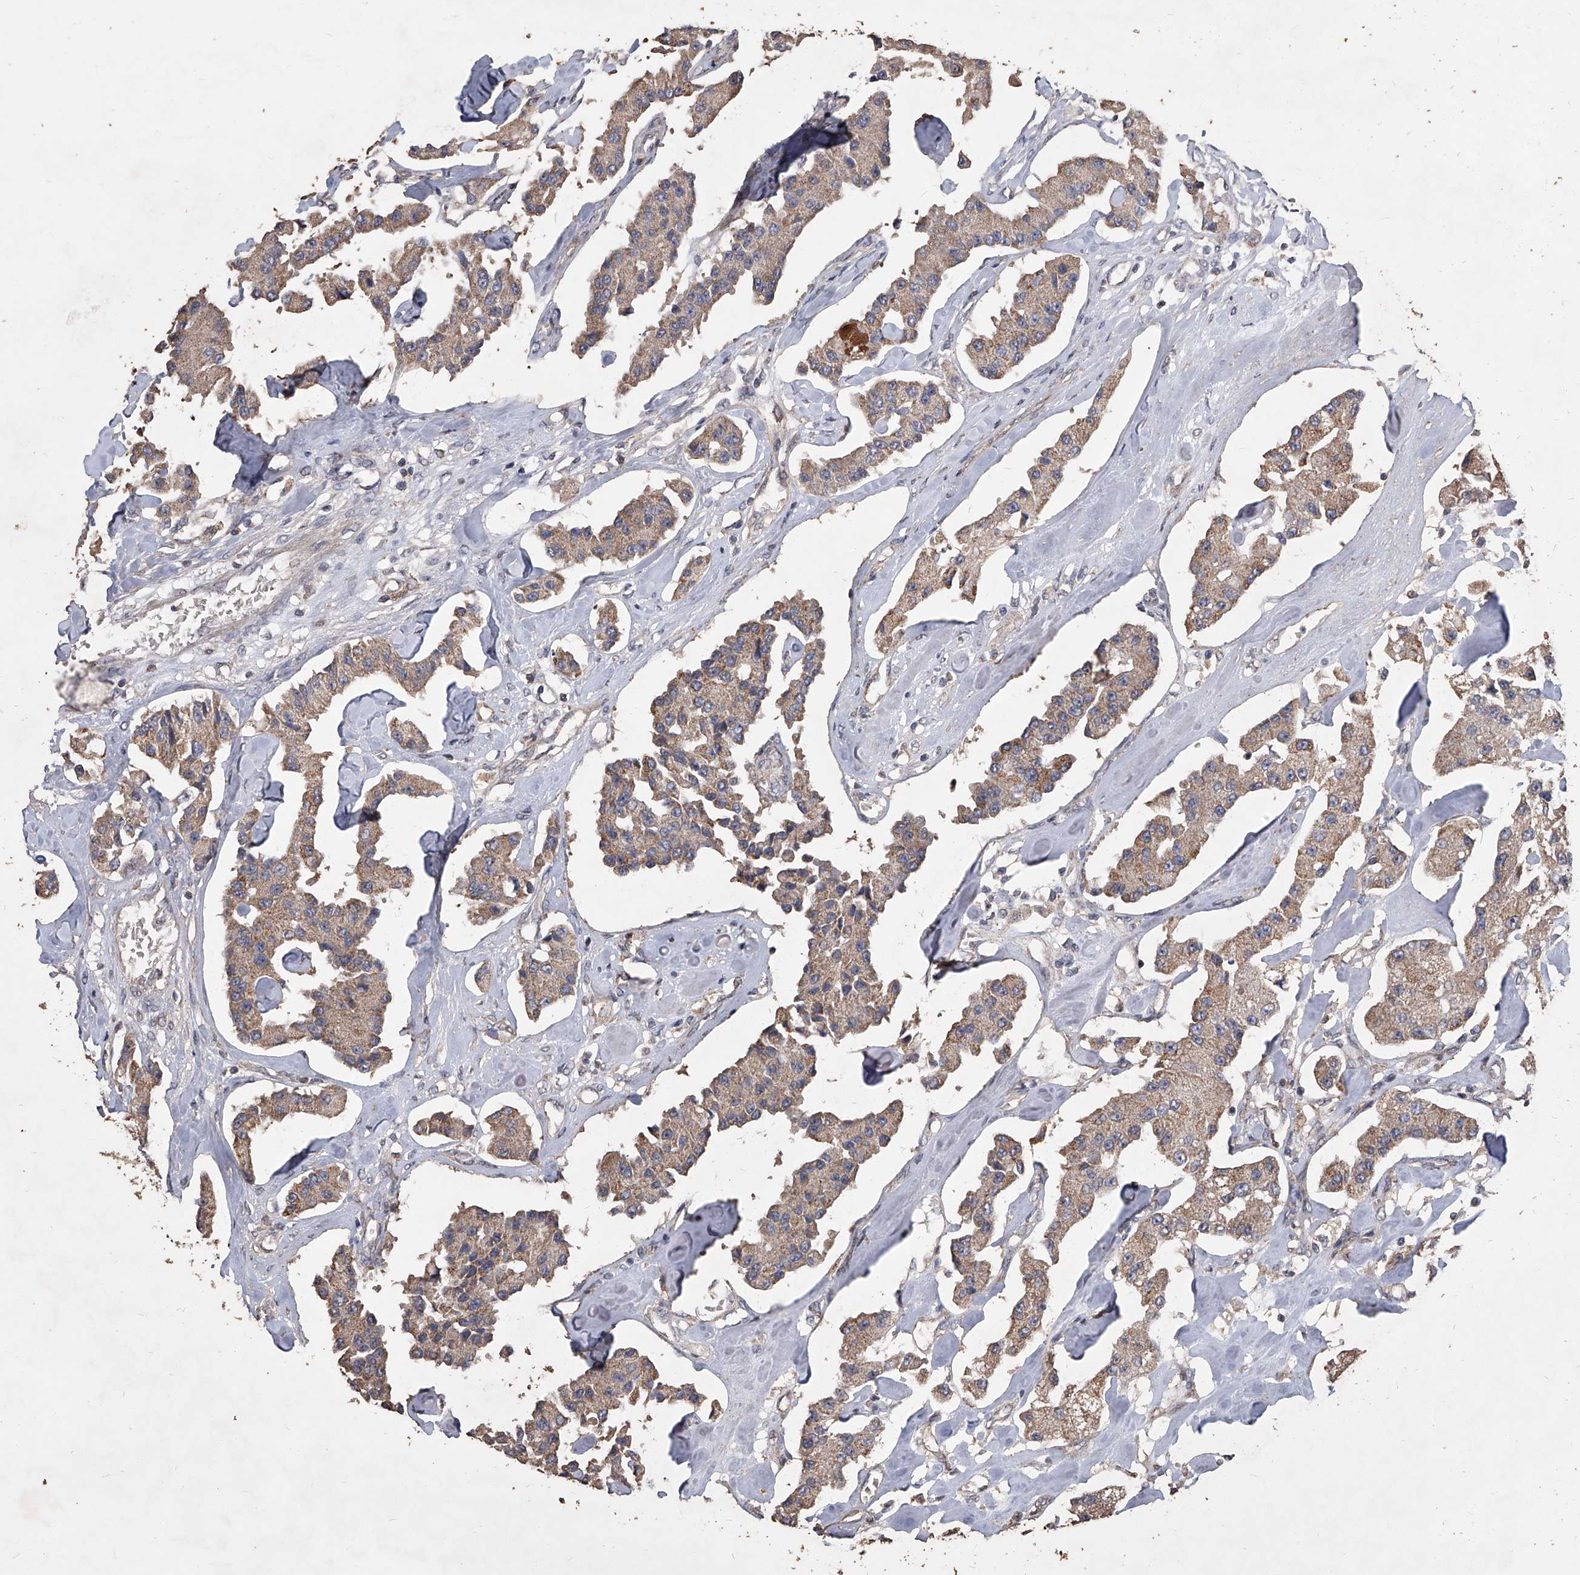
{"staining": {"intensity": "moderate", "quantity": ">75%", "location": "cytoplasmic/membranous"}, "tissue": "carcinoid", "cell_type": "Tumor cells", "image_type": "cancer", "snomed": [{"axis": "morphology", "description": "Carcinoid, malignant, NOS"}, {"axis": "topography", "description": "Pancreas"}], "caption": "Moderate cytoplasmic/membranous staining is present in approximately >75% of tumor cells in malignant carcinoid.", "gene": "LTV1", "patient": {"sex": "male", "age": 41}}